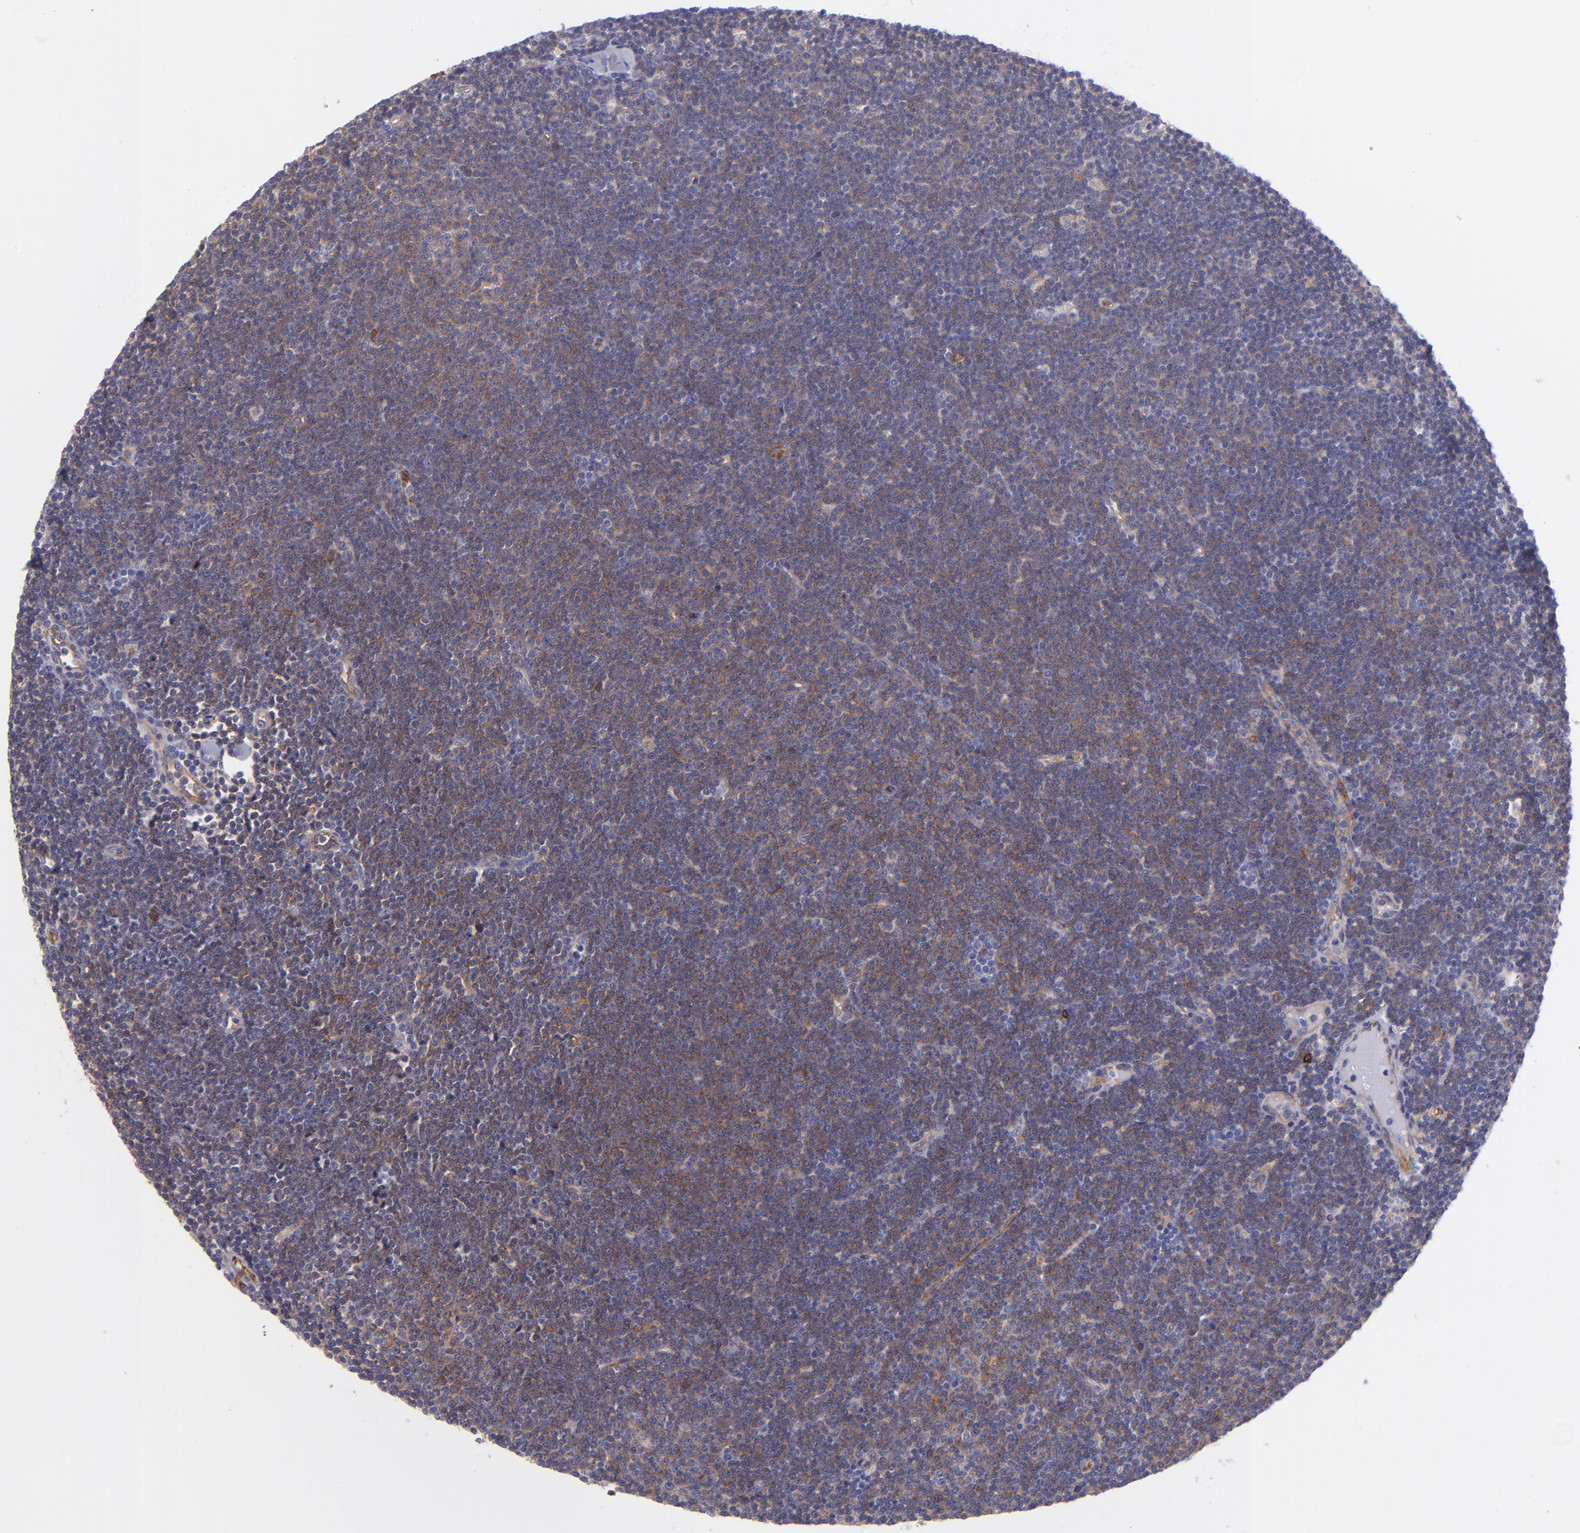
{"staining": {"intensity": "moderate", "quantity": ">75%", "location": "cytoplasmic/membranous"}, "tissue": "lymphoma", "cell_type": "Tumor cells", "image_type": "cancer", "snomed": [{"axis": "morphology", "description": "Malignant lymphoma, non-Hodgkin's type, Low grade"}, {"axis": "topography", "description": "Lymph node"}], "caption": "Immunohistochemistry of human malignant lymphoma, non-Hodgkin's type (low-grade) displays medium levels of moderate cytoplasmic/membranous positivity in approximately >75% of tumor cells. The staining is performed using DAB (3,3'-diaminobenzidine) brown chromogen to label protein expression. The nuclei are counter-stained blue using hematoxylin.", "gene": "ENTPD1", "patient": {"sex": "female", "age": 73}}